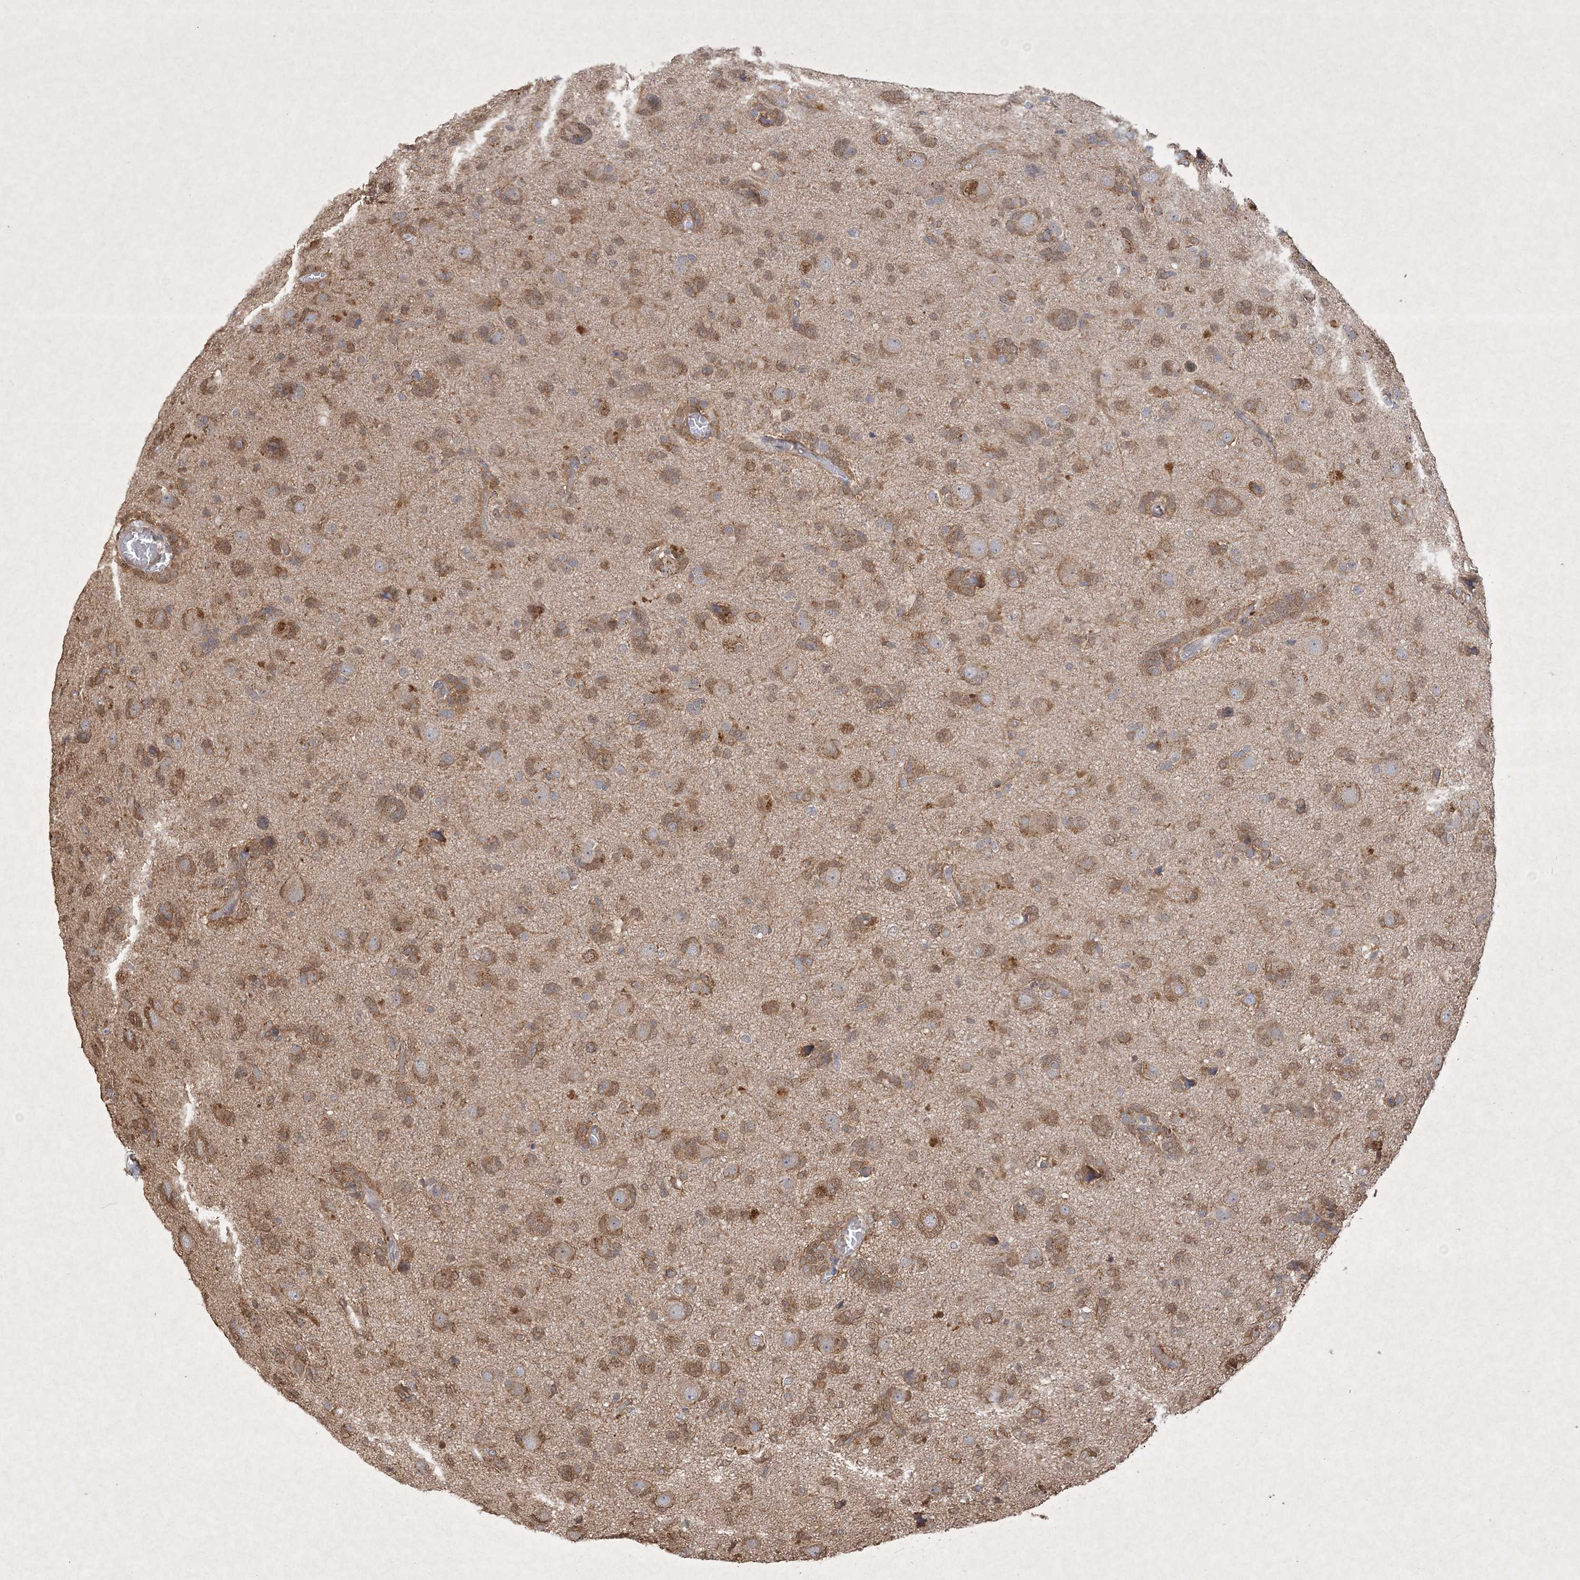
{"staining": {"intensity": "moderate", "quantity": "25%-75%", "location": "cytoplasmic/membranous"}, "tissue": "glioma", "cell_type": "Tumor cells", "image_type": "cancer", "snomed": [{"axis": "morphology", "description": "Glioma, malignant, High grade"}, {"axis": "topography", "description": "Brain"}], "caption": "Glioma tissue reveals moderate cytoplasmic/membranous staining in about 25%-75% of tumor cells", "gene": "AKR7A2", "patient": {"sex": "female", "age": 59}}